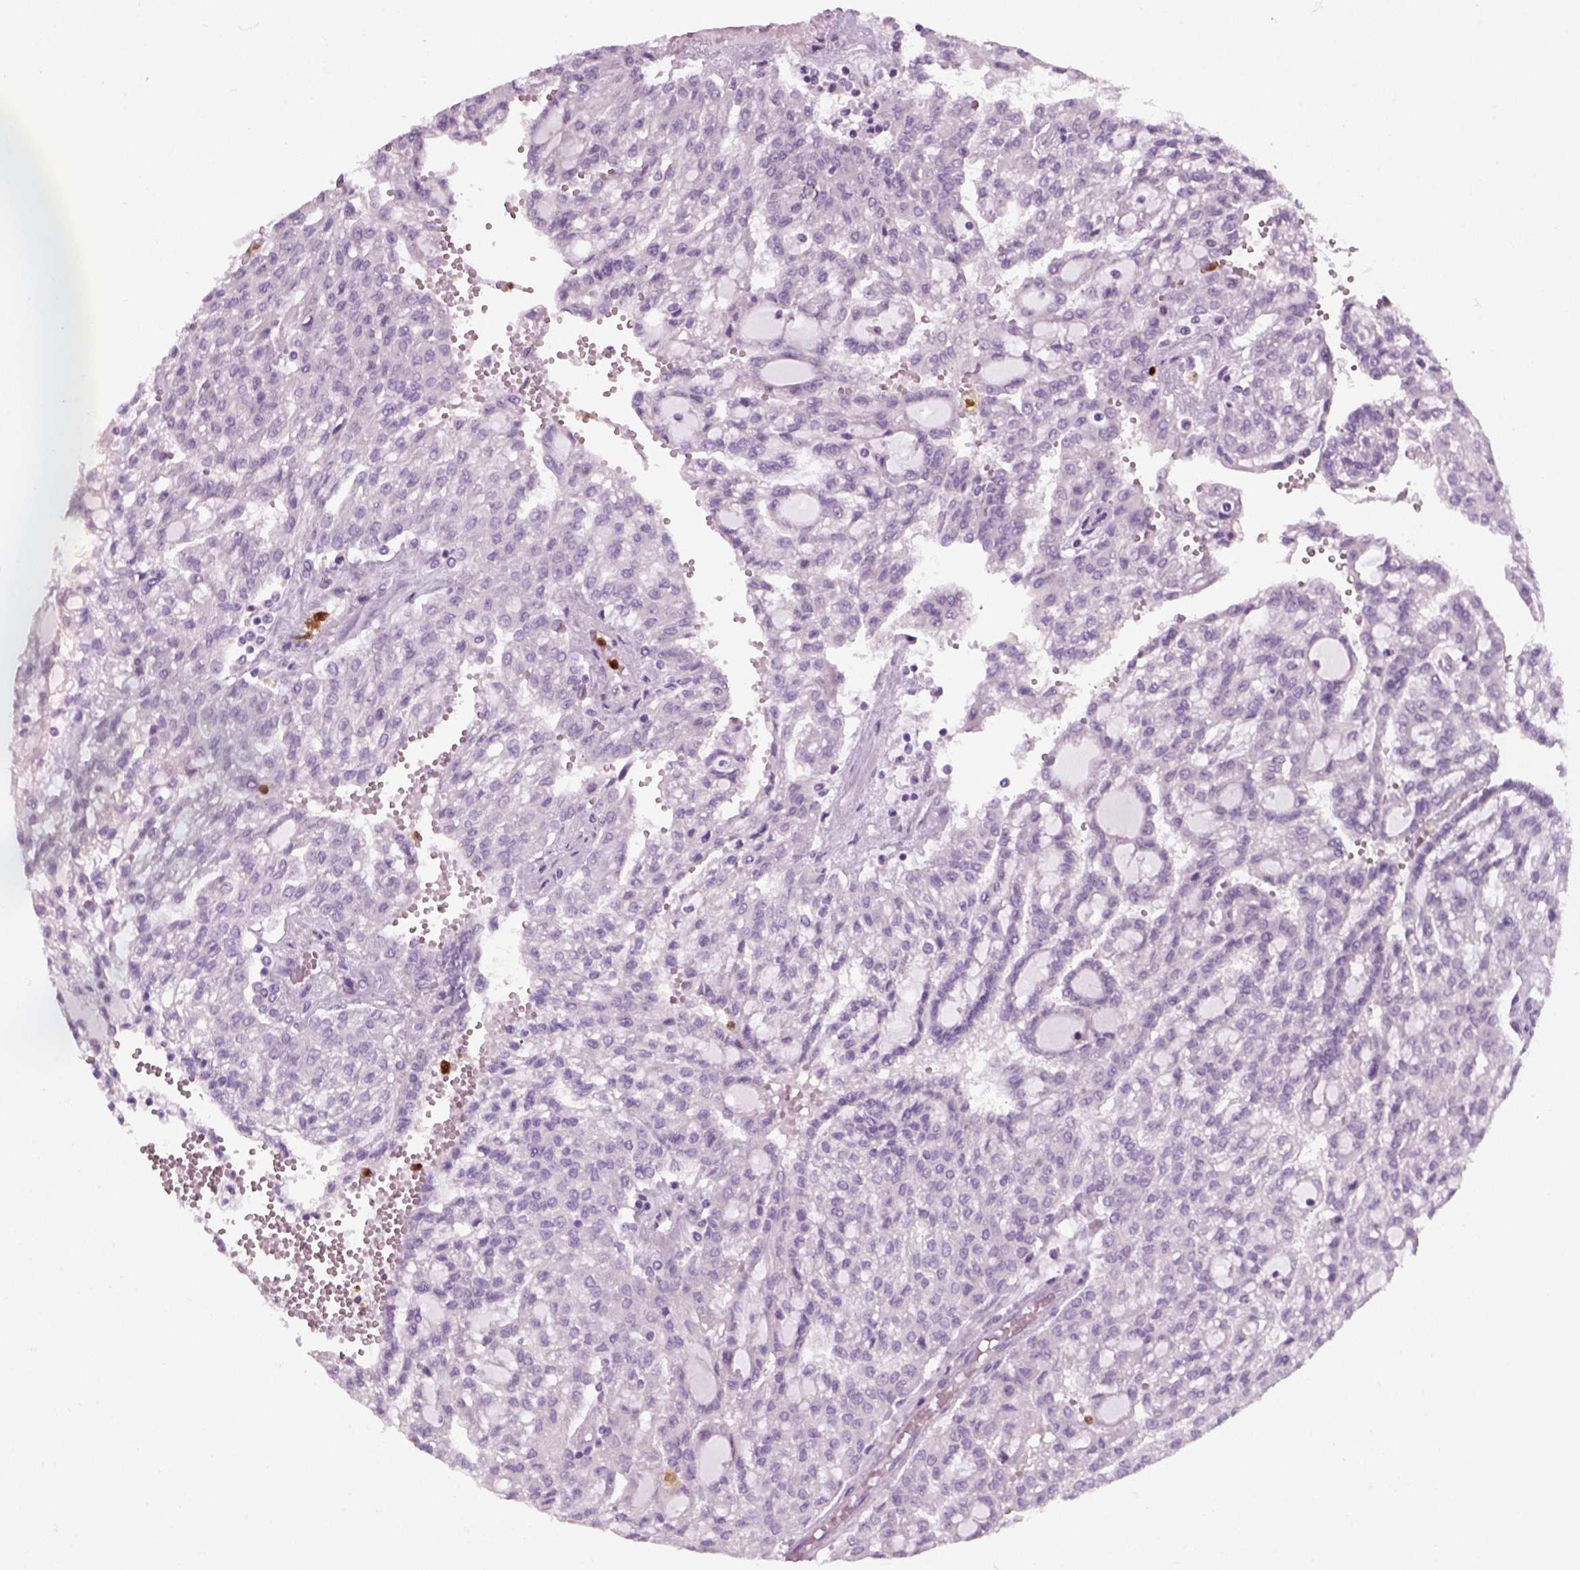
{"staining": {"intensity": "negative", "quantity": "none", "location": "none"}, "tissue": "renal cancer", "cell_type": "Tumor cells", "image_type": "cancer", "snomed": [{"axis": "morphology", "description": "Adenocarcinoma, NOS"}, {"axis": "topography", "description": "Kidney"}], "caption": "Tumor cells show no significant protein expression in renal adenocarcinoma.", "gene": "IL4", "patient": {"sex": "male", "age": 63}}